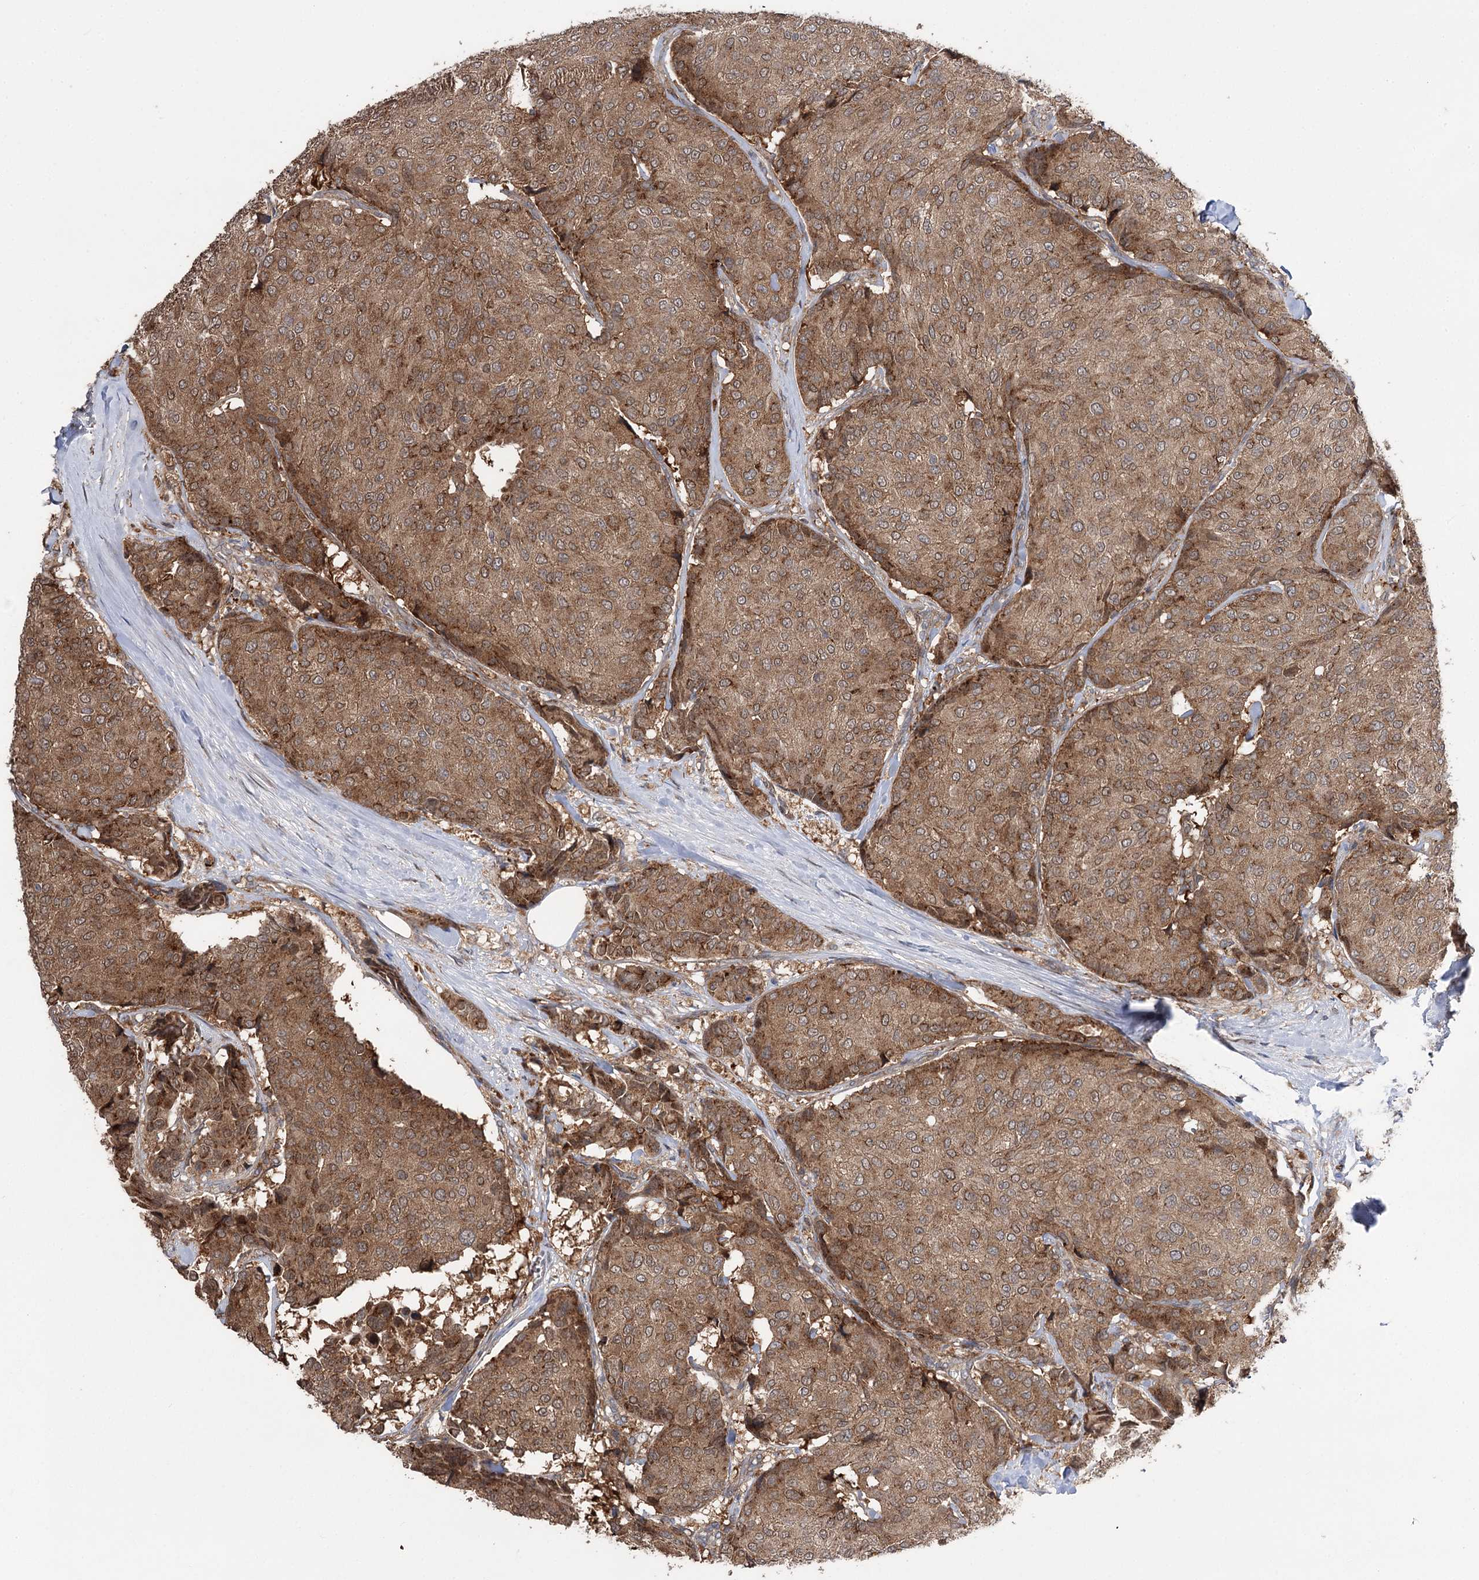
{"staining": {"intensity": "moderate", "quantity": ">75%", "location": "cytoplasmic/membranous"}, "tissue": "breast cancer", "cell_type": "Tumor cells", "image_type": "cancer", "snomed": [{"axis": "morphology", "description": "Duct carcinoma"}, {"axis": "topography", "description": "Breast"}], "caption": "Breast intraductal carcinoma stained for a protein (brown) shows moderate cytoplasmic/membranous positive expression in approximately >75% of tumor cells.", "gene": "STX6", "patient": {"sex": "female", "age": 75}}